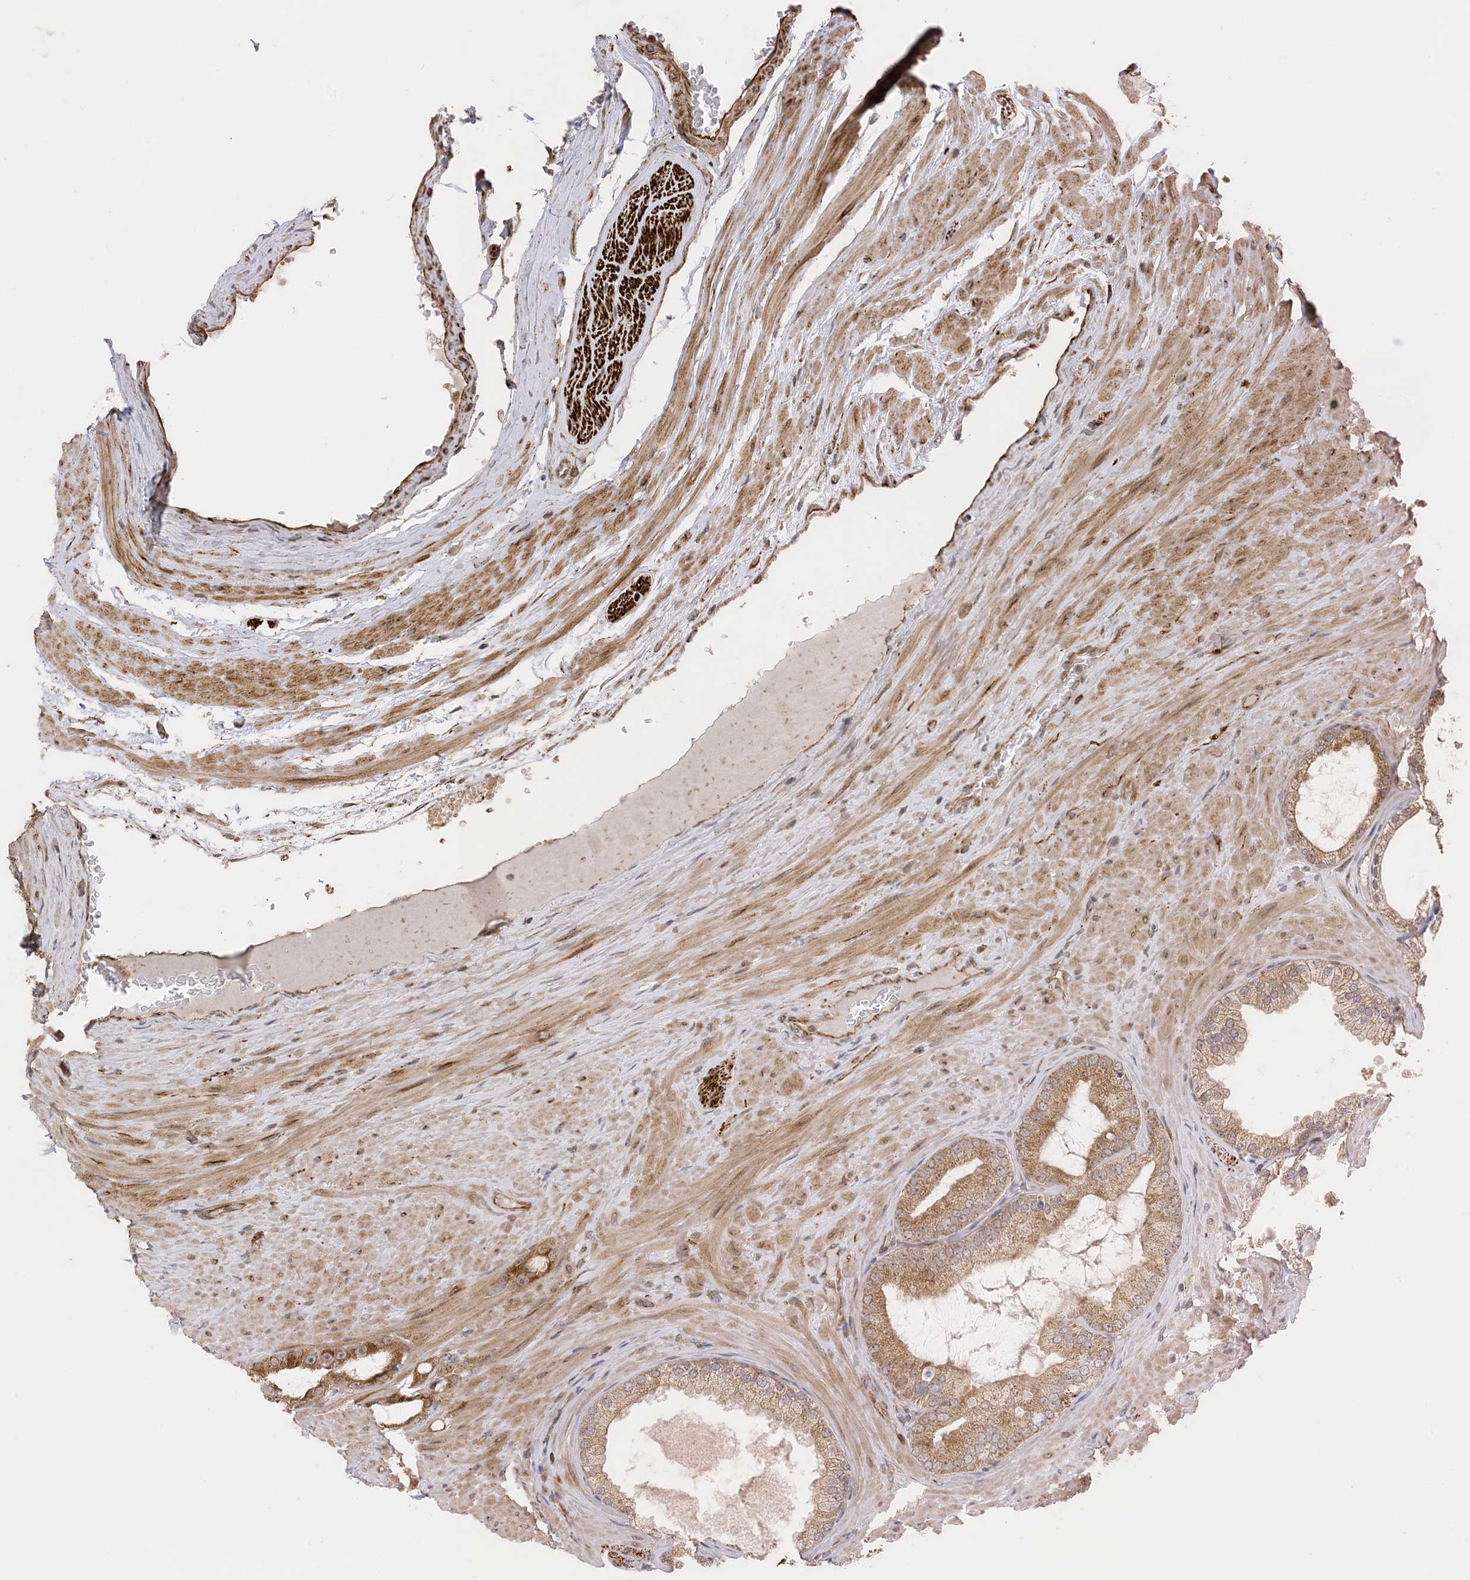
{"staining": {"intensity": "moderate", "quantity": ">75%", "location": "cytoplasmic/membranous"}, "tissue": "prostate cancer", "cell_type": "Tumor cells", "image_type": "cancer", "snomed": [{"axis": "morphology", "description": "Adenocarcinoma, Low grade"}, {"axis": "topography", "description": "Prostate"}], "caption": "Protein expression analysis of human prostate cancer (adenocarcinoma (low-grade)) reveals moderate cytoplasmic/membranous staining in about >75% of tumor cells.", "gene": "ZBTB3", "patient": {"sex": "male", "age": 63}}